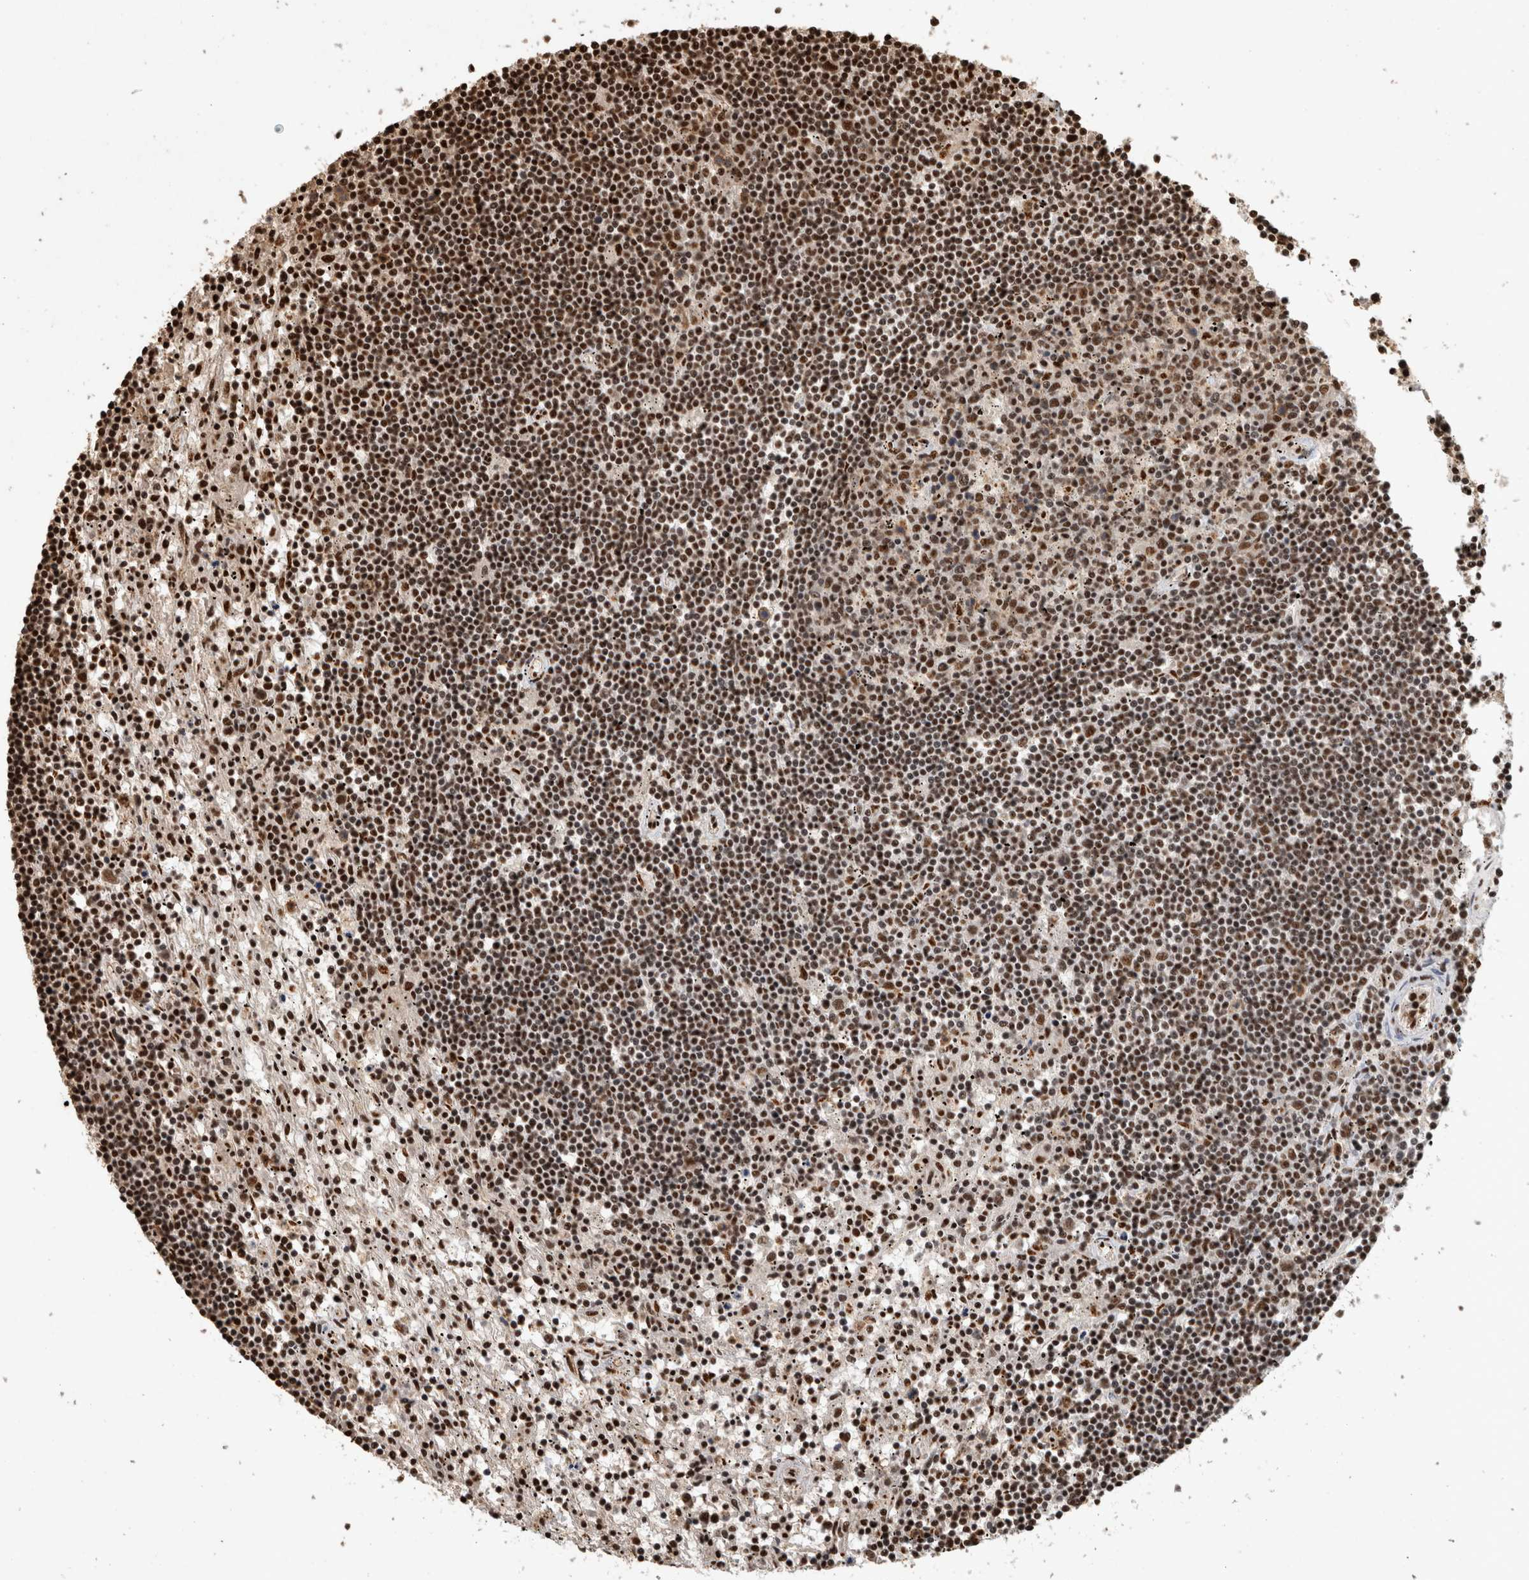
{"staining": {"intensity": "moderate", "quantity": ">75%", "location": "nuclear"}, "tissue": "lymphoma", "cell_type": "Tumor cells", "image_type": "cancer", "snomed": [{"axis": "morphology", "description": "Malignant lymphoma, non-Hodgkin's type, Low grade"}, {"axis": "topography", "description": "Spleen"}], "caption": "This image shows malignant lymphoma, non-Hodgkin's type (low-grade) stained with immunohistochemistry (IHC) to label a protein in brown. The nuclear of tumor cells show moderate positivity for the protein. Nuclei are counter-stained blue.", "gene": "RAD50", "patient": {"sex": "male", "age": 76}}